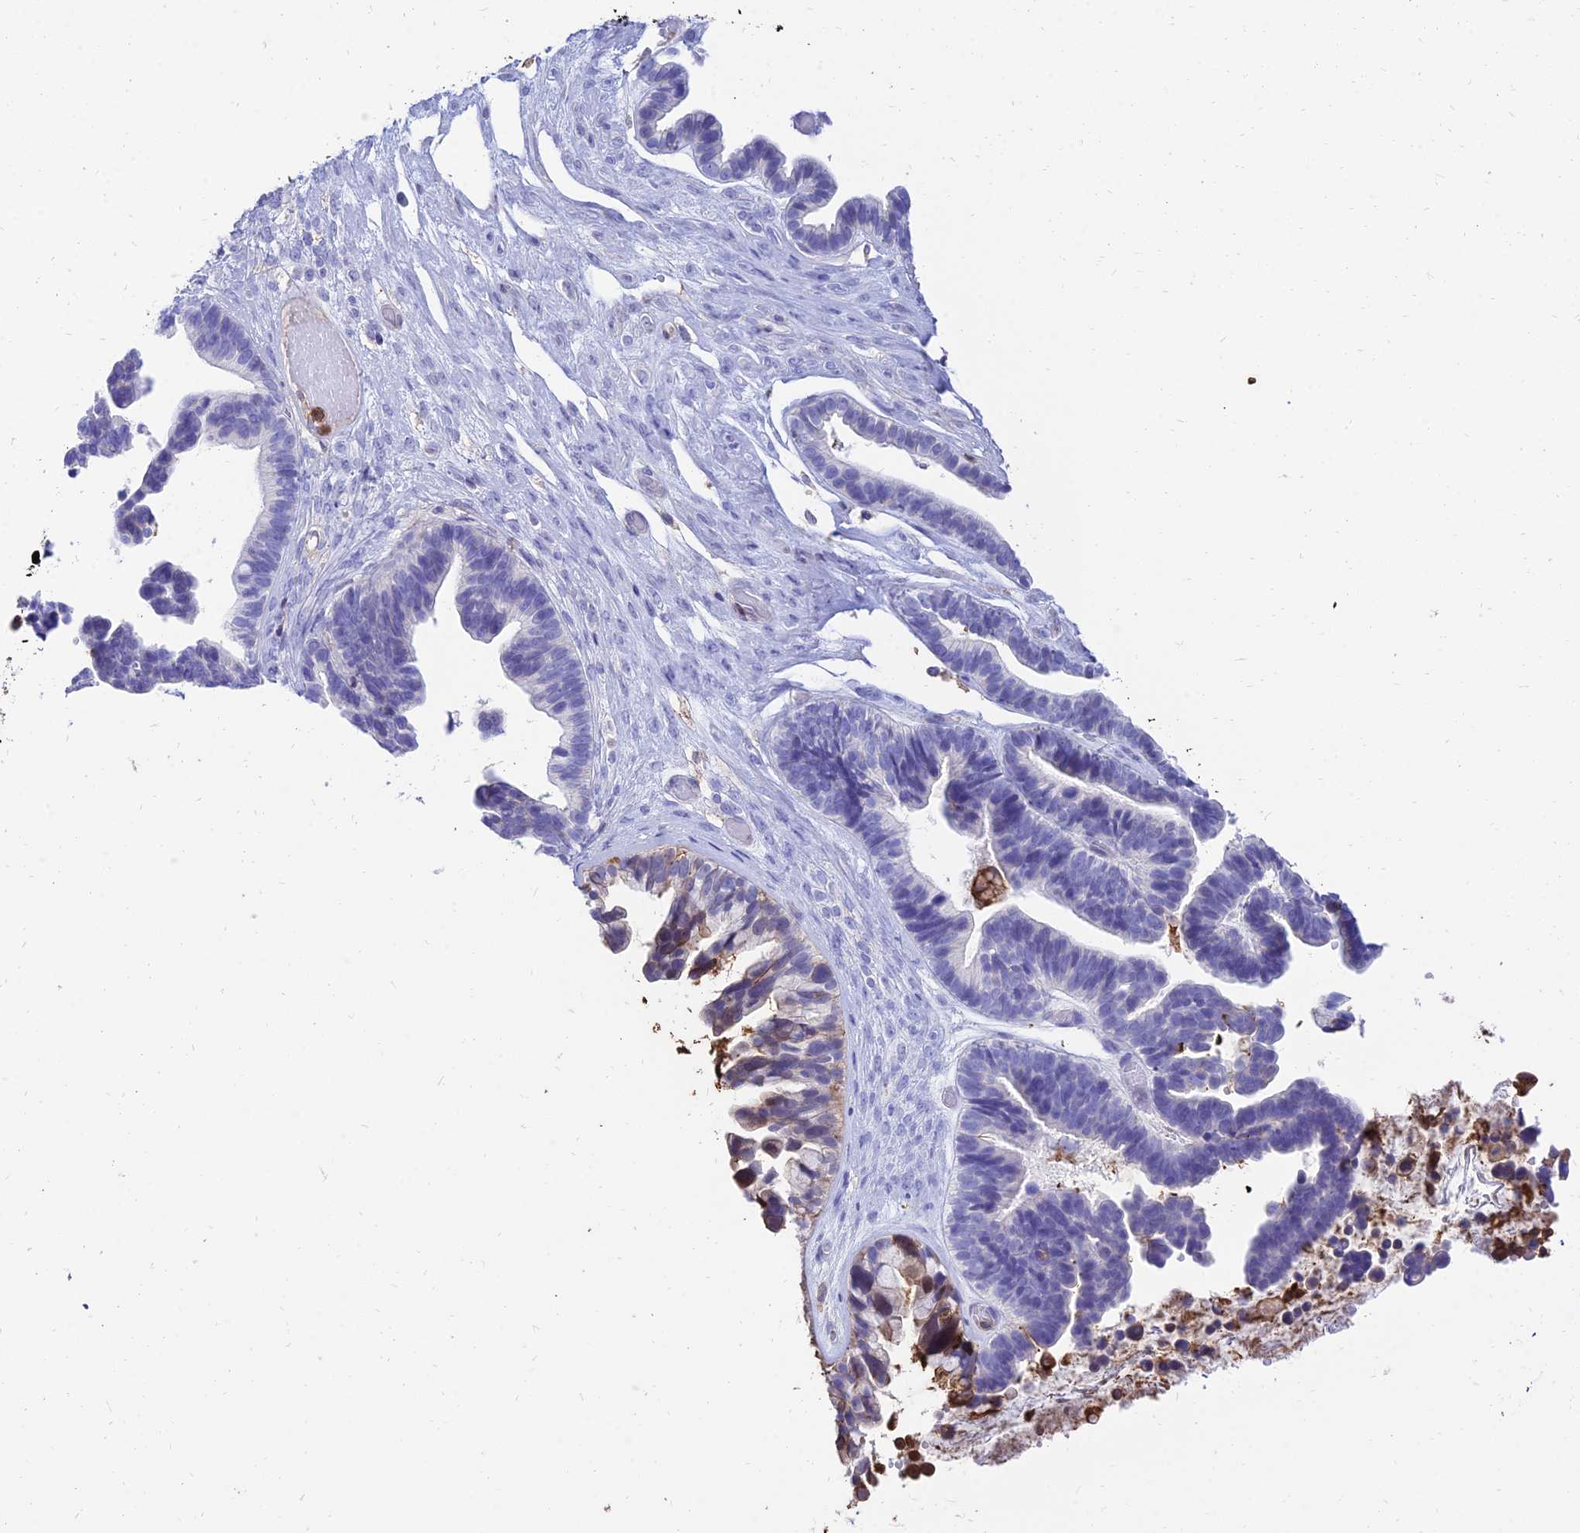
{"staining": {"intensity": "negative", "quantity": "none", "location": "none"}, "tissue": "ovarian cancer", "cell_type": "Tumor cells", "image_type": "cancer", "snomed": [{"axis": "morphology", "description": "Cystadenocarcinoma, serous, NOS"}, {"axis": "topography", "description": "Ovary"}], "caption": "A photomicrograph of serous cystadenocarcinoma (ovarian) stained for a protein exhibits no brown staining in tumor cells. Nuclei are stained in blue.", "gene": "SREK1IP1", "patient": {"sex": "female", "age": 56}}